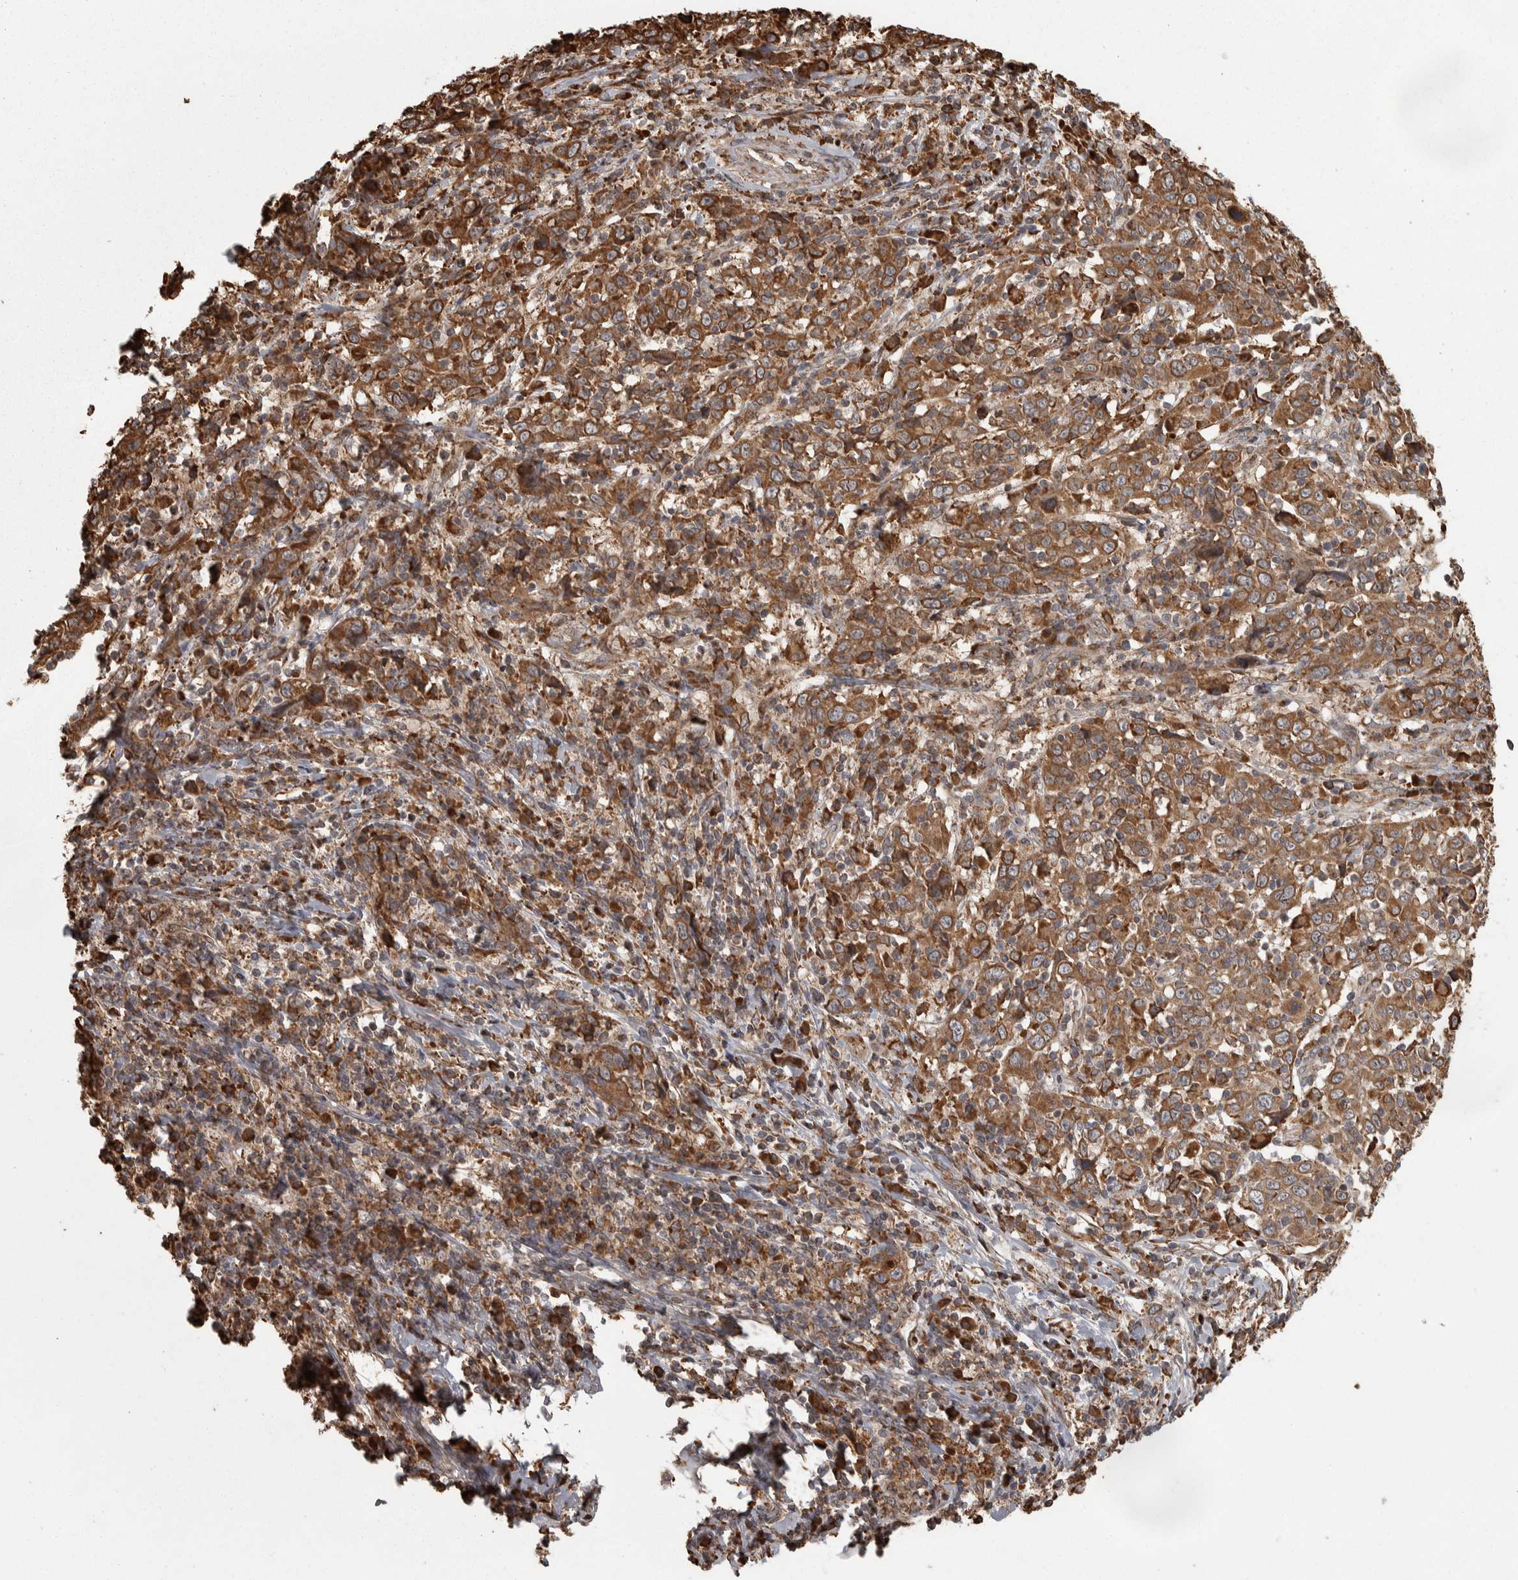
{"staining": {"intensity": "moderate", "quantity": ">75%", "location": "cytoplasmic/membranous"}, "tissue": "cervical cancer", "cell_type": "Tumor cells", "image_type": "cancer", "snomed": [{"axis": "morphology", "description": "Squamous cell carcinoma, NOS"}, {"axis": "topography", "description": "Cervix"}], "caption": "Protein expression analysis of cervical cancer (squamous cell carcinoma) displays moderate cytoplasmic/membranous staining in approximately >75% of tumor cells. Immunohistochemistry stains the protein in brown and the nuclei are stained blue.", "gene": "AGBL3", "patient": {"sex": "female", "age": 46}}